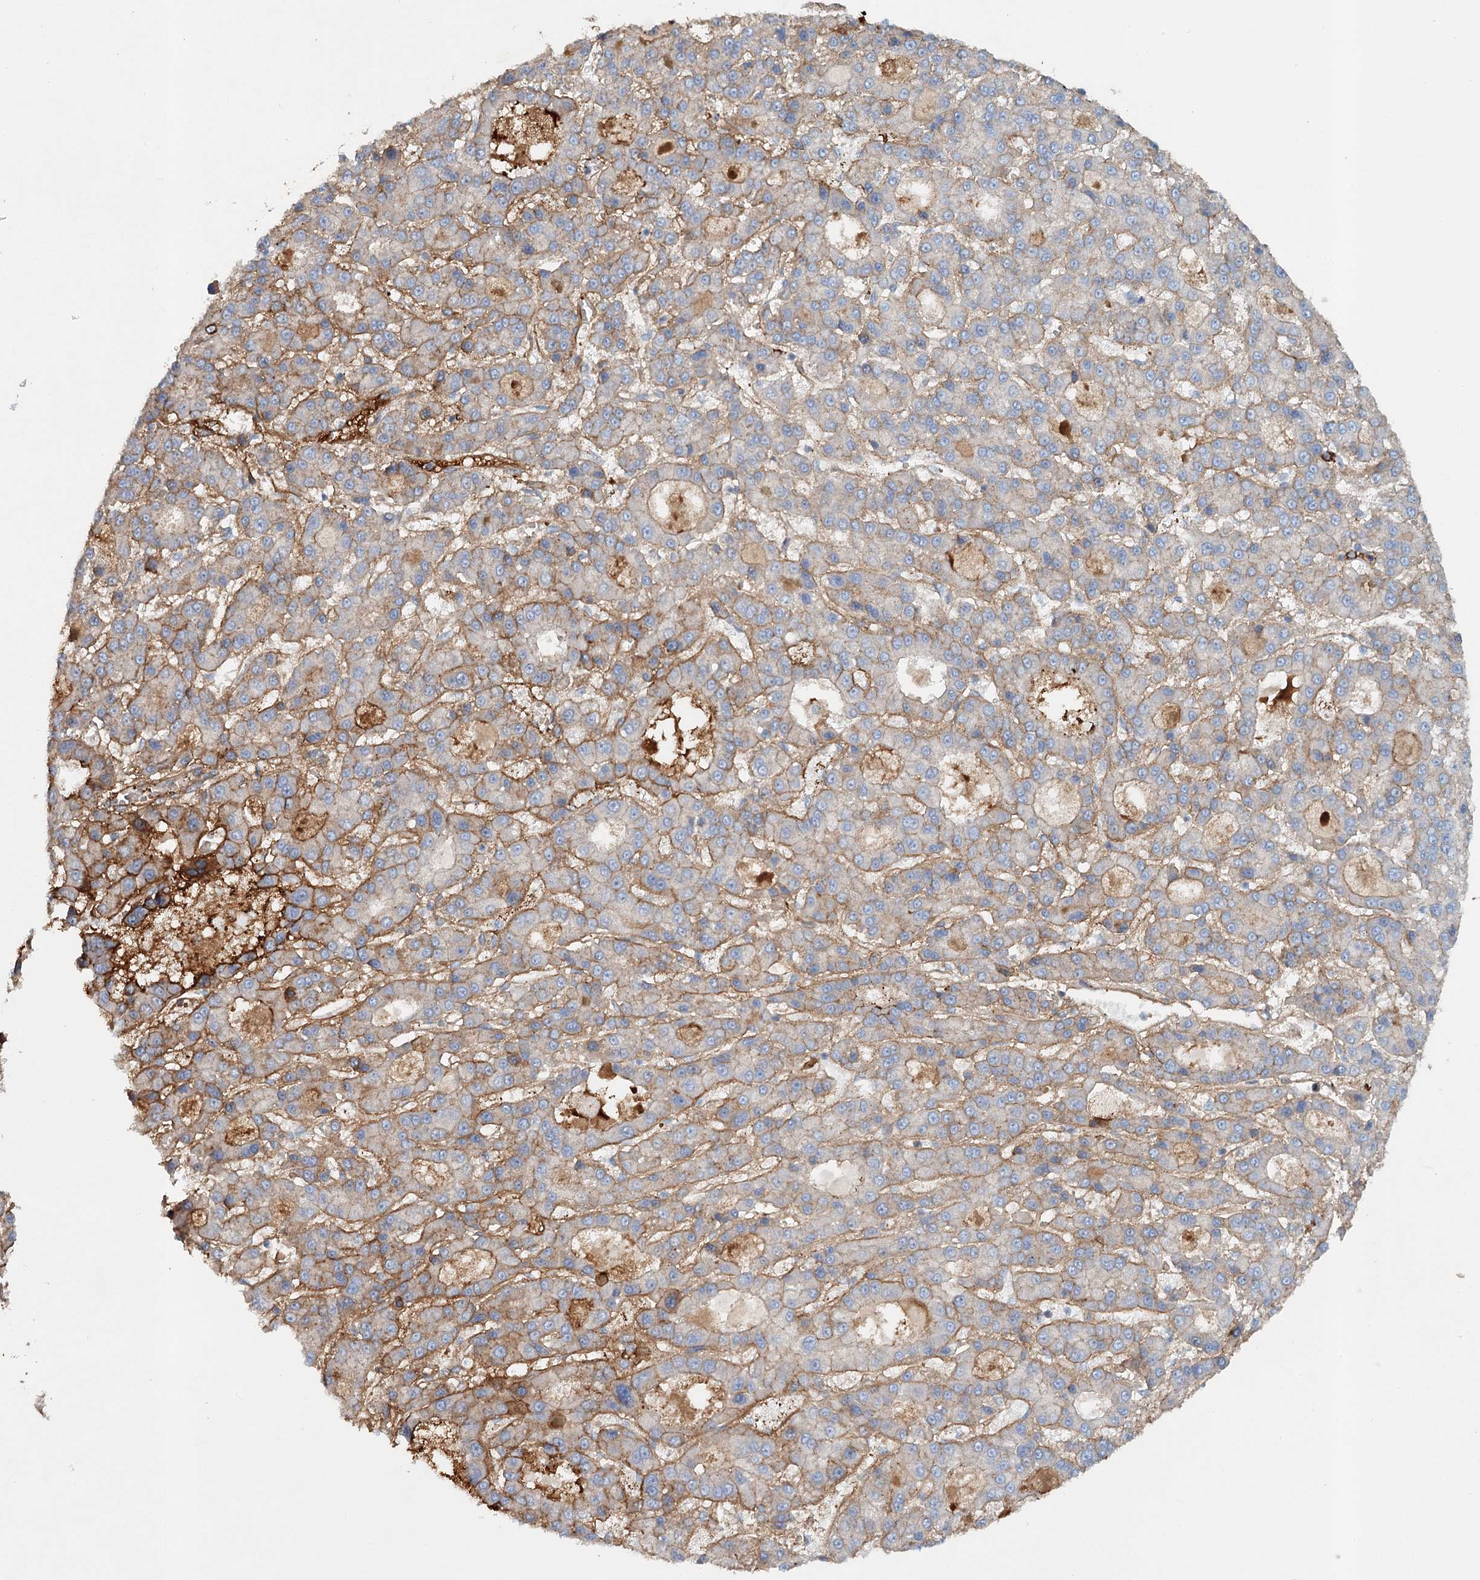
{"staining": {"intensity": "moderate", "quantity": "<25%", "location": "cytoplasmic/membranous"}, "tissue": "liver cancer", "cell_type": "Tumor cells", "image_type": "cancer", "snomed": [{"axis": "morphology", "description": "Carcinoma, Hepatocellular, NOS"}, {"axis": "topography", "description": "Liver"}], "caption": "Immunohistochemical staining of hepatocellular carcinoma (liver) exhibits moderate cytoplasmic/membranous protein expression in approximately <25% of tumor cells.", "gene": "ALKBH8", "patient": {"sex": "male", "age": 70}}